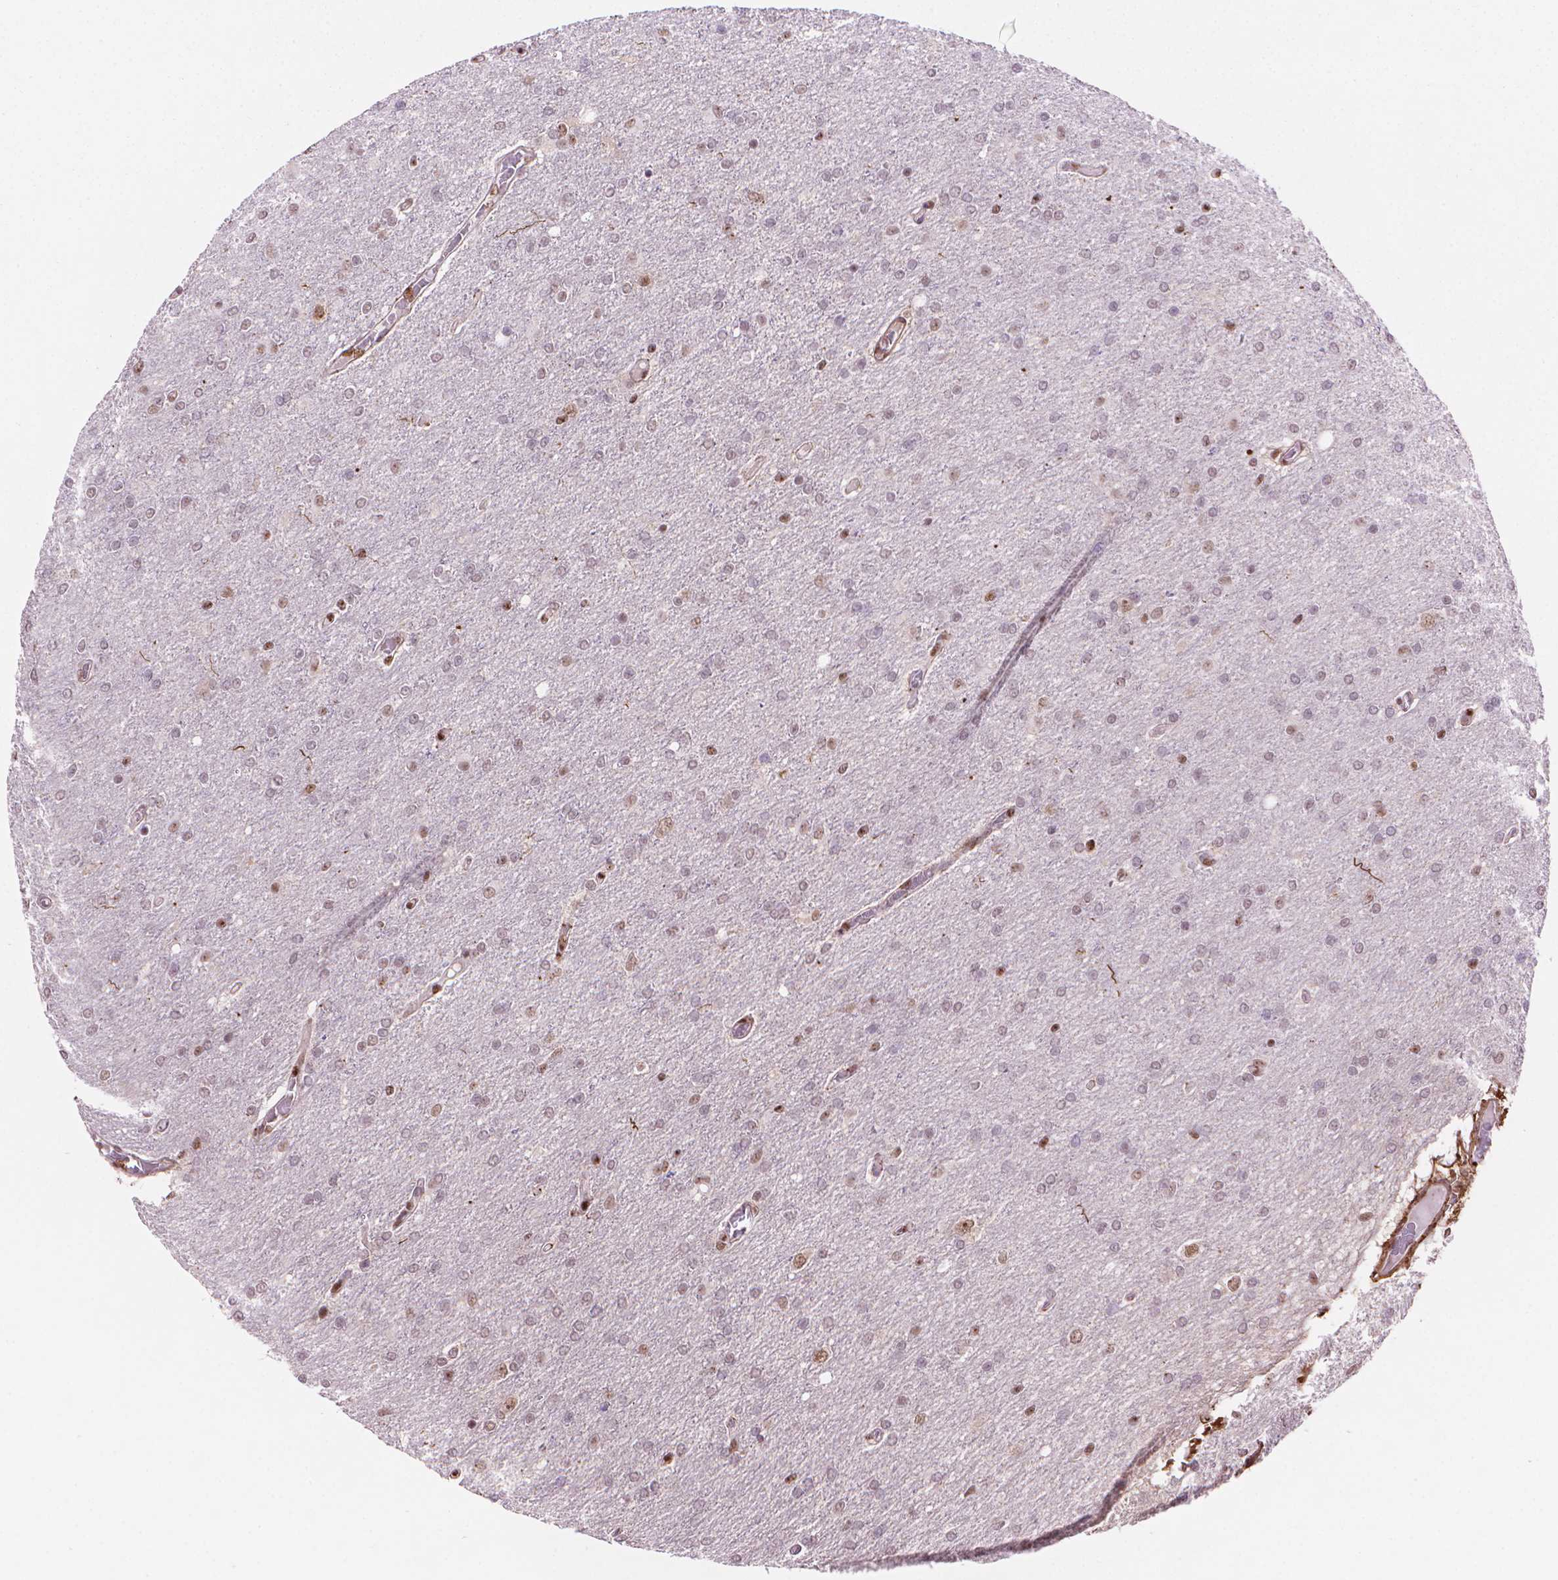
{"staining": {"intensity": "moderate", "quantity": "<25%", "location": "nuclear"}, "tissue": "glioma", "cell_type": "Tumor cells", "image_type": "cancer", "snomed": [{"axis": "morphology", "description": "Glioma, malignant, High grade"}, {"axis": "topography", "description": "Cerebral cortex"}], "caption": "Protein expression analysis of malignant high-grade glioma exhibits moderate nuclear positivity in about <25% of tumor cells. Nuclei are stained in blue.", "gene": "UBN1", "patient": {"sex": "male", "age": 70}}